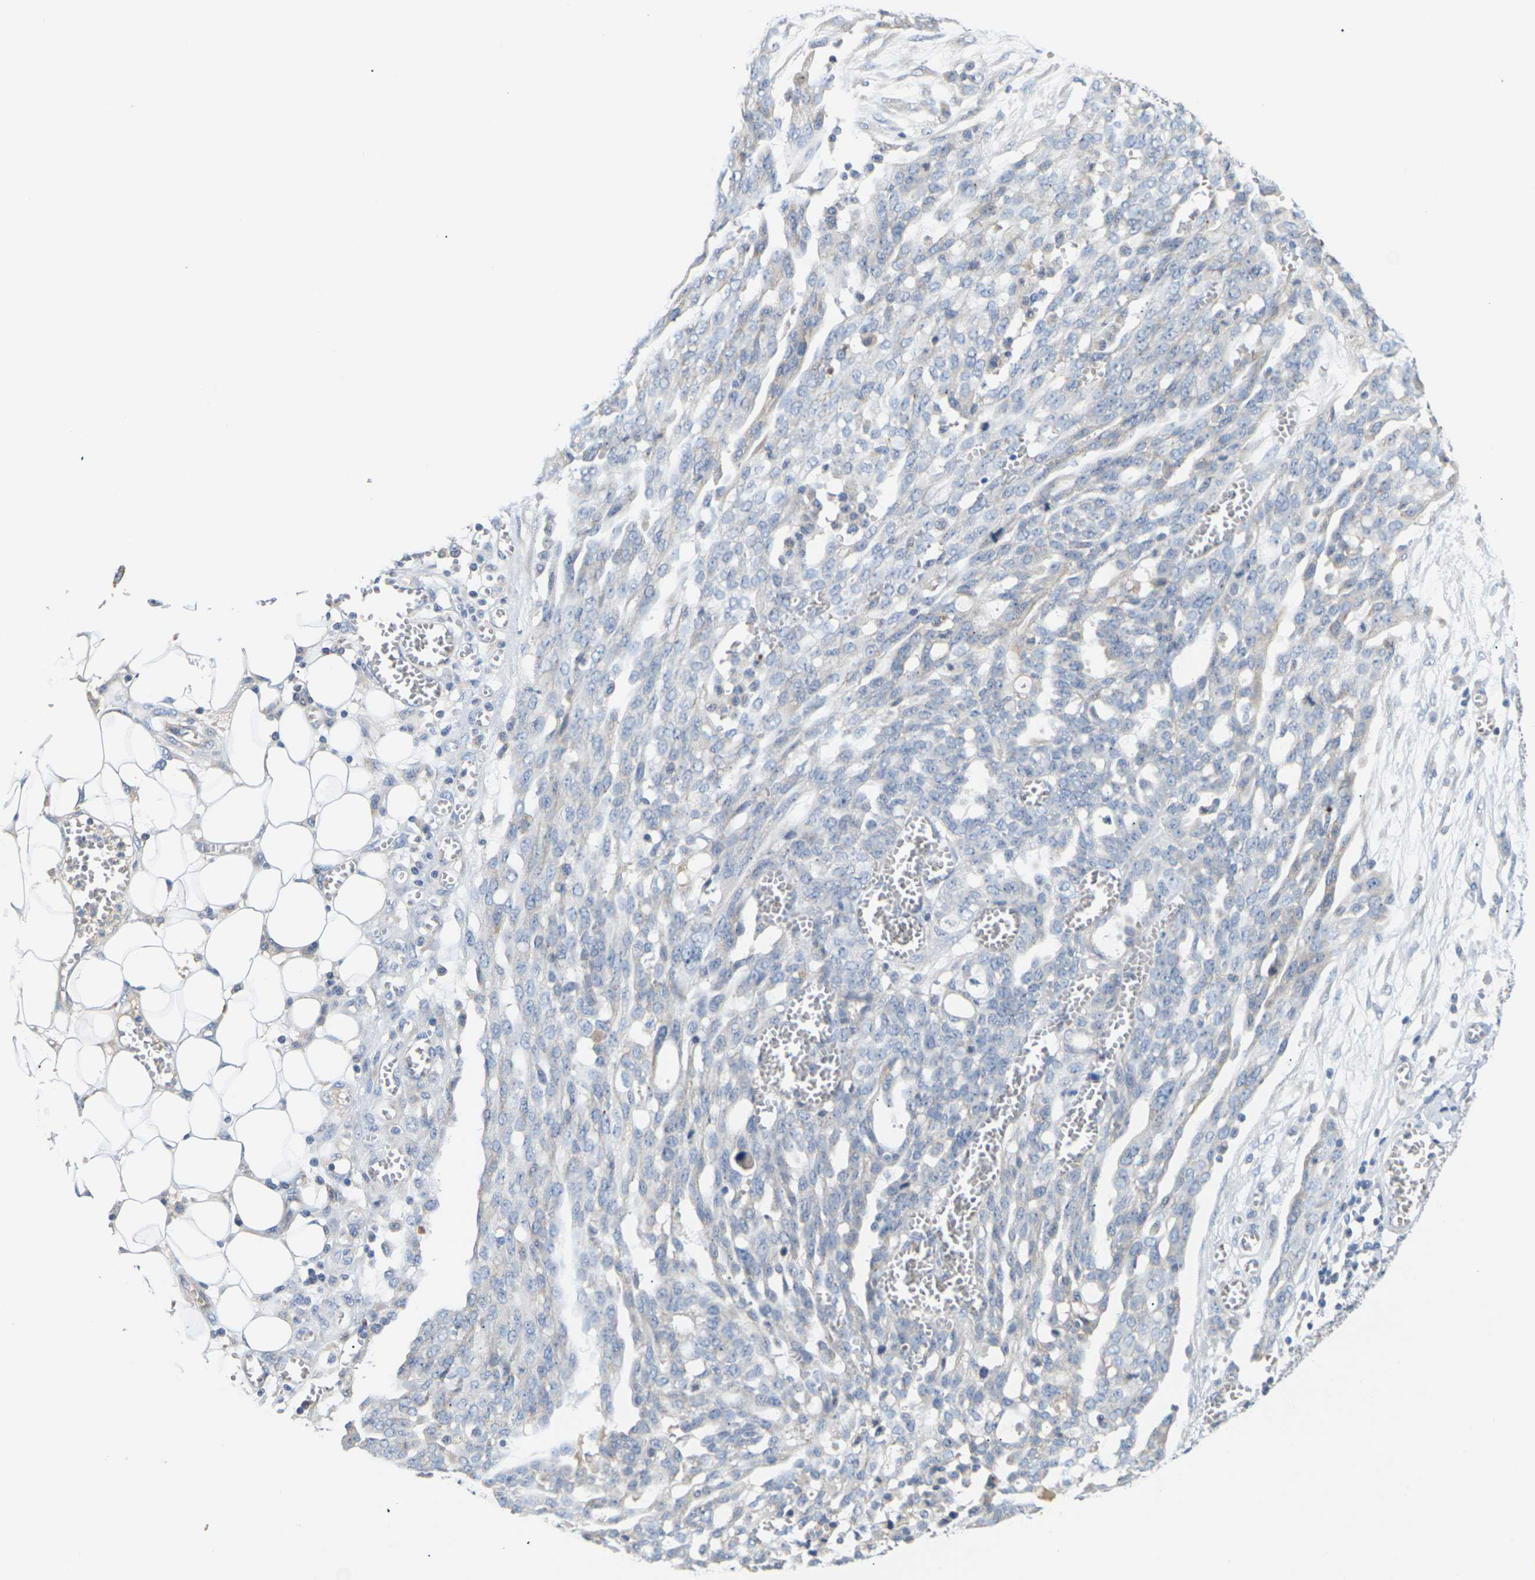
{"staining": {"intensity": "negative", "quantity": "none", "location": "none"}, "tissue": "ovarian cancer", "cell_type": "Tumor cells", "image_type": "cancer", "snomed": [{"axis": "morphology", "description": "Cystadenocarcinoma, serous, NOS"}, {"axis": "topography", "description": "Soft tissue"}, {"axis": "topography", "description": "Ovary"}], "caption": "High power microscopy photomicrograph of an immunohistochemistry histopathology image of ovarian serous cystadenocarcinoma, revealing no significant expression in tumor cells. The staining is performed using DAB brown chromogen with nuclei counter-stained in using hematoxylin.", "gene": "TMCO4", "patient": {"sex": "female", "age": 57}}